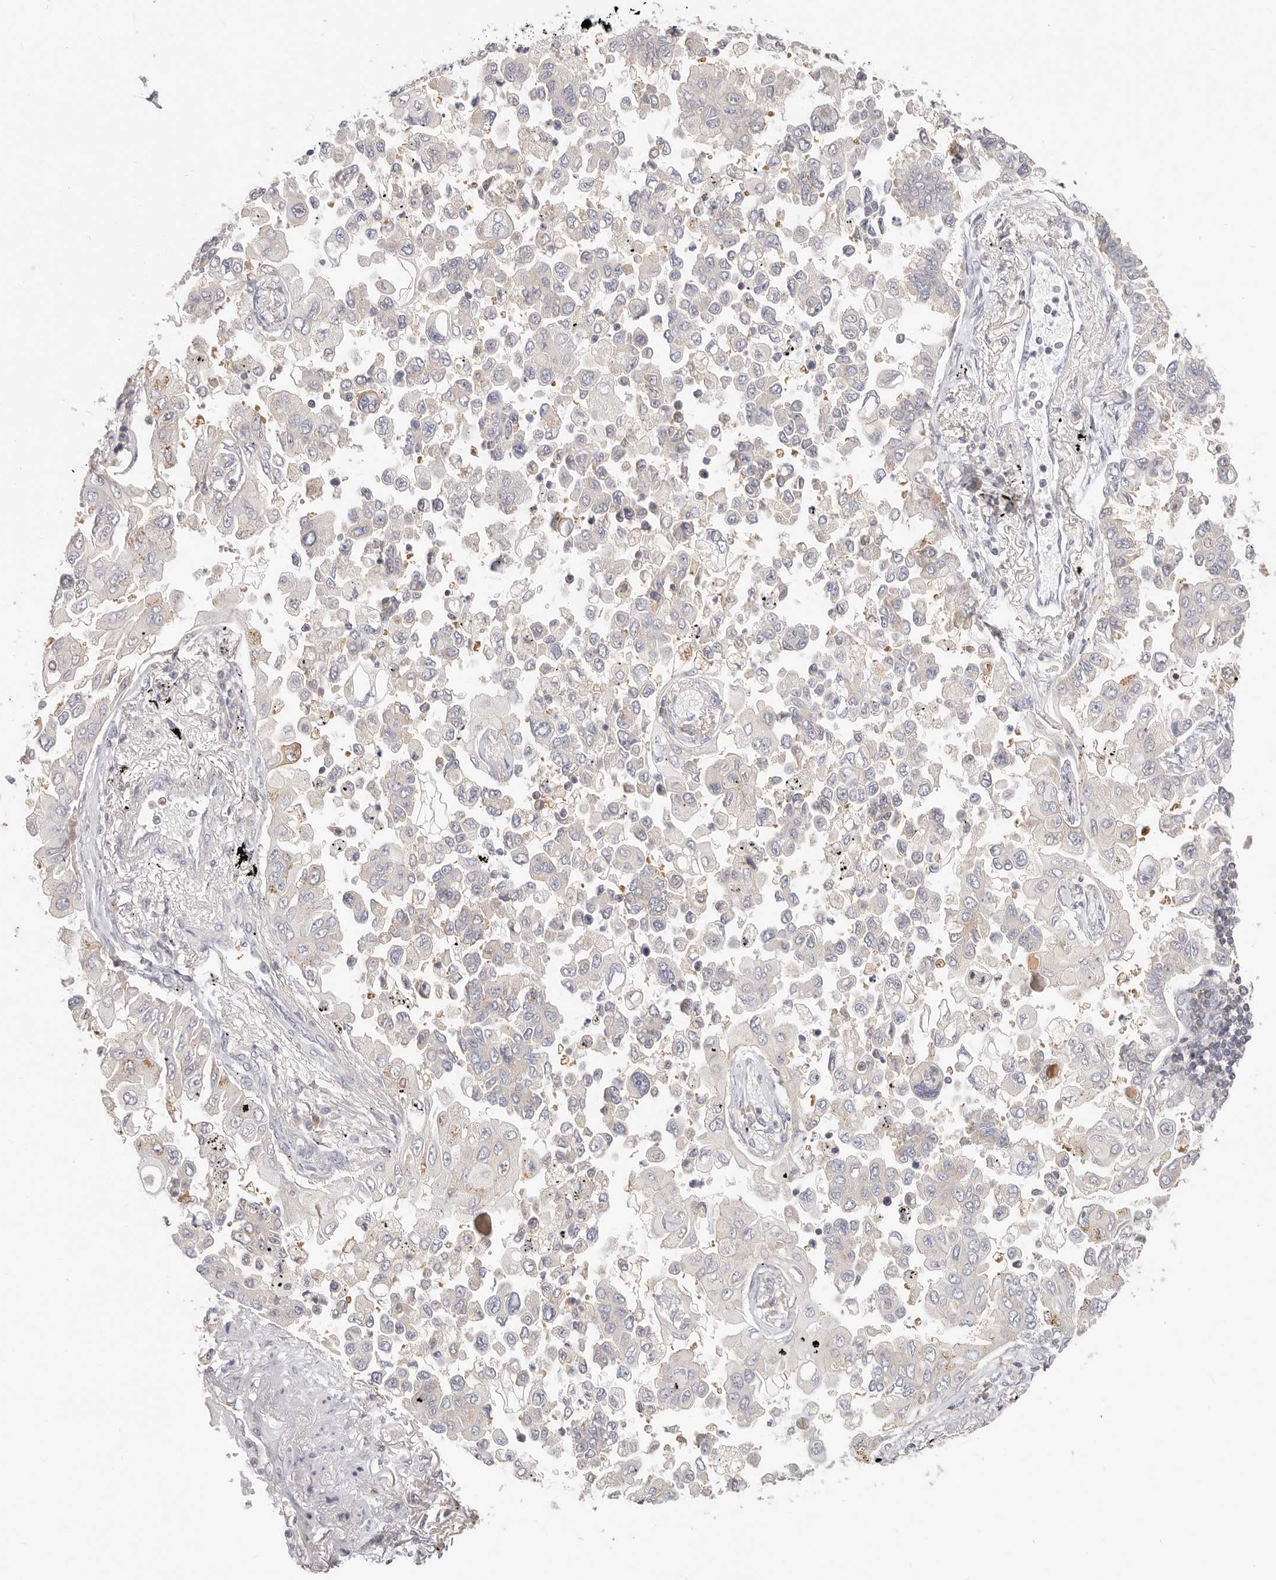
{"staining": {"intensity": "negative", "quantity": "none", "location": "none"}, "tissue": "lung cancer", "cell_type": "Tumor cells", "image_type": "cancer", "snomed": [{"axis": "morphology", "description": "Adenocarcinoma, NOS"}, {"axis": "topography", "description": "Lung"}], "caption": "A high-resolution histopathology image shows immunohistochemistry staining of lung adenocarcinoma, which demonstrates no significant positivity in tumor cells.", "gene": "DTNBP1", "patient": {"sex": "female", "age": 67}}